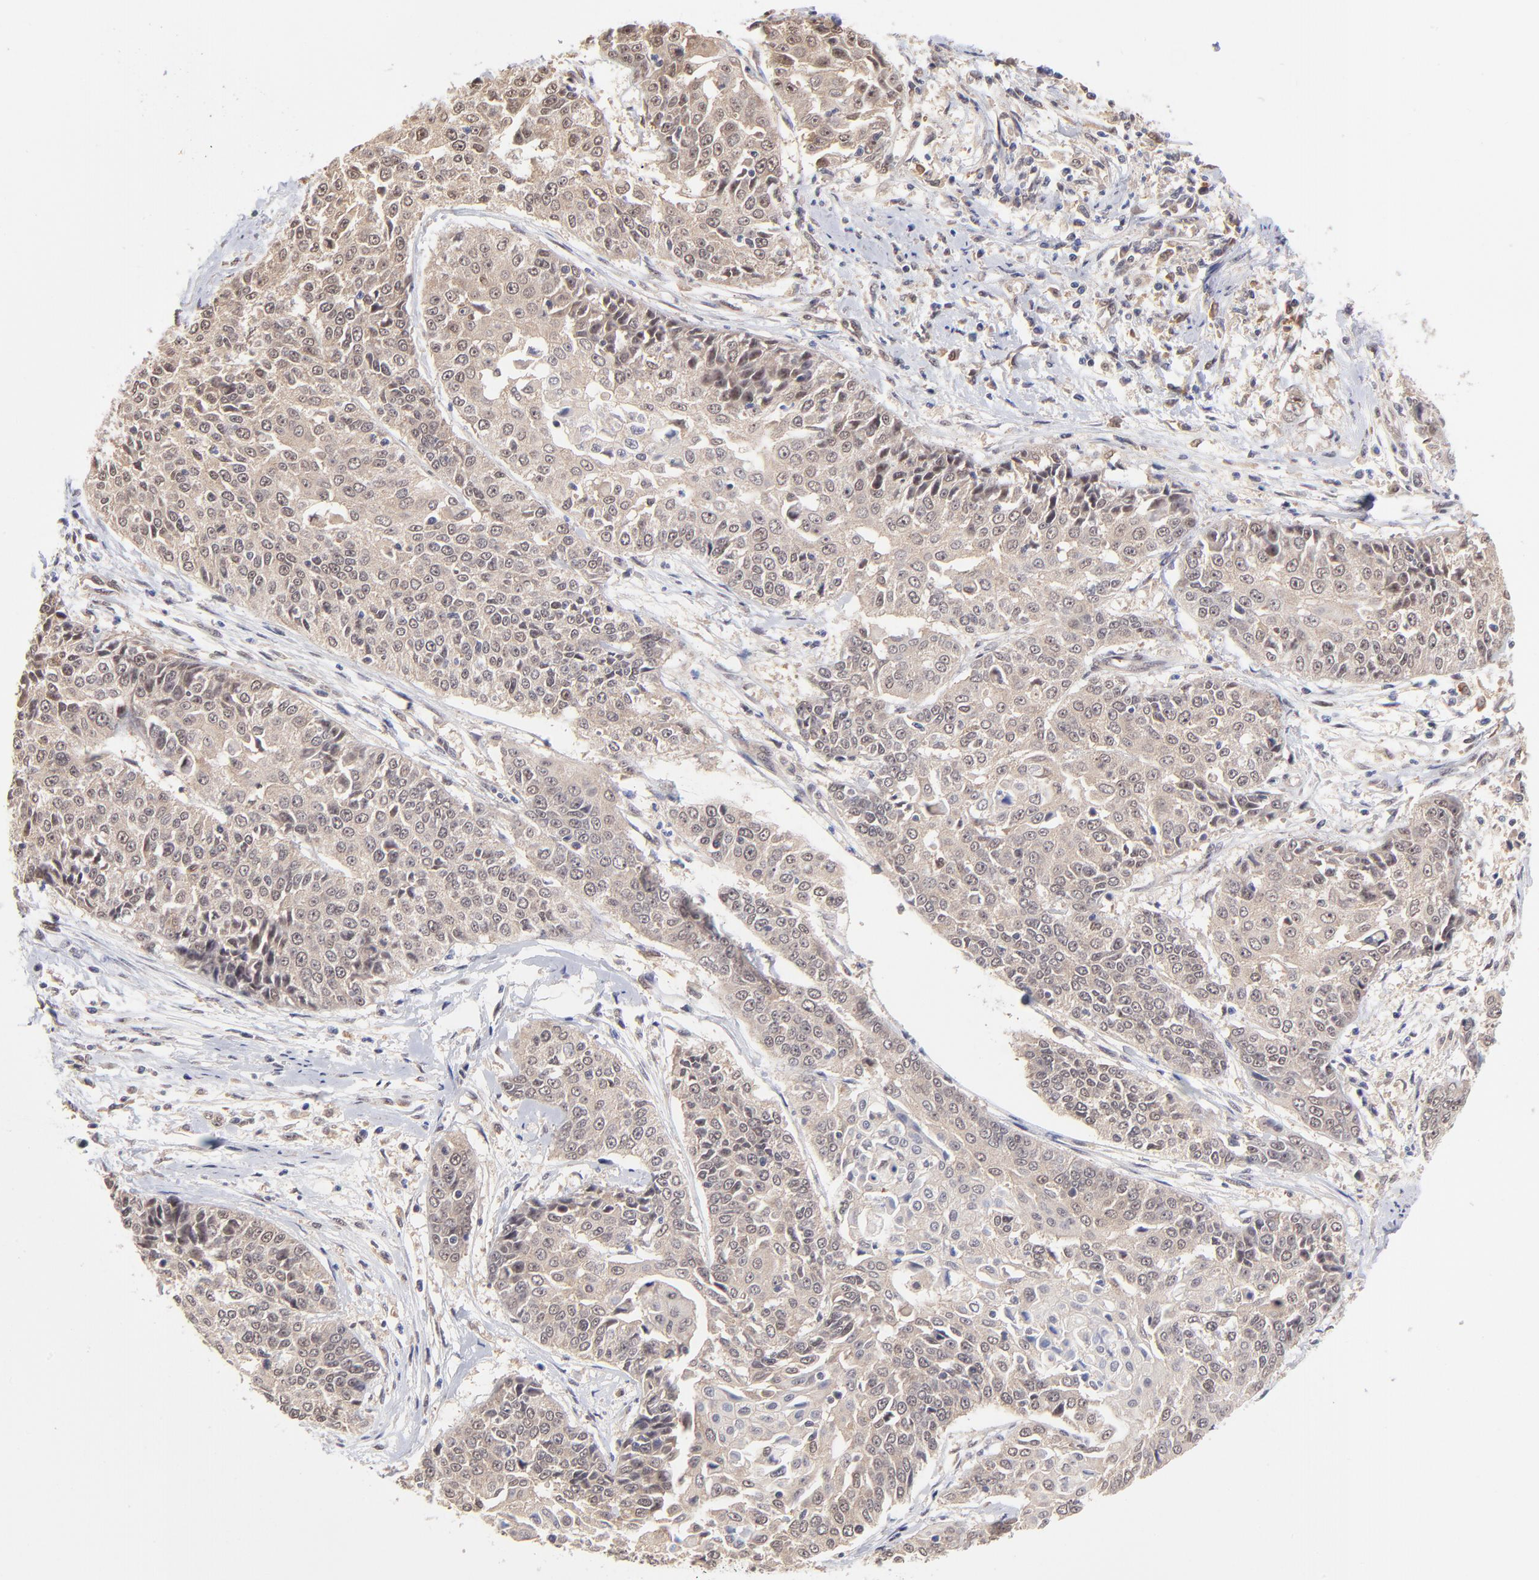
{"staining": {"intensity": "weak", "quantity": ">75%", "location": "cytoplasmic/membranous"}, "tissue": "cervical cancer", "cell_type": "Tumor cells", "image_type": "cancer", "snomed": [{"axis": "morphology", "description": "Squamous cell carcinoma, NOS"}, {"axis": "topography", "description": "Cervix"}], "caption": "Cervical squamous cell carcinoma stained with a protein marker exhibits weak staining in tumor cells.", "gene": "UBE2E3", "patient": {"sex": "female", "age": 64}}